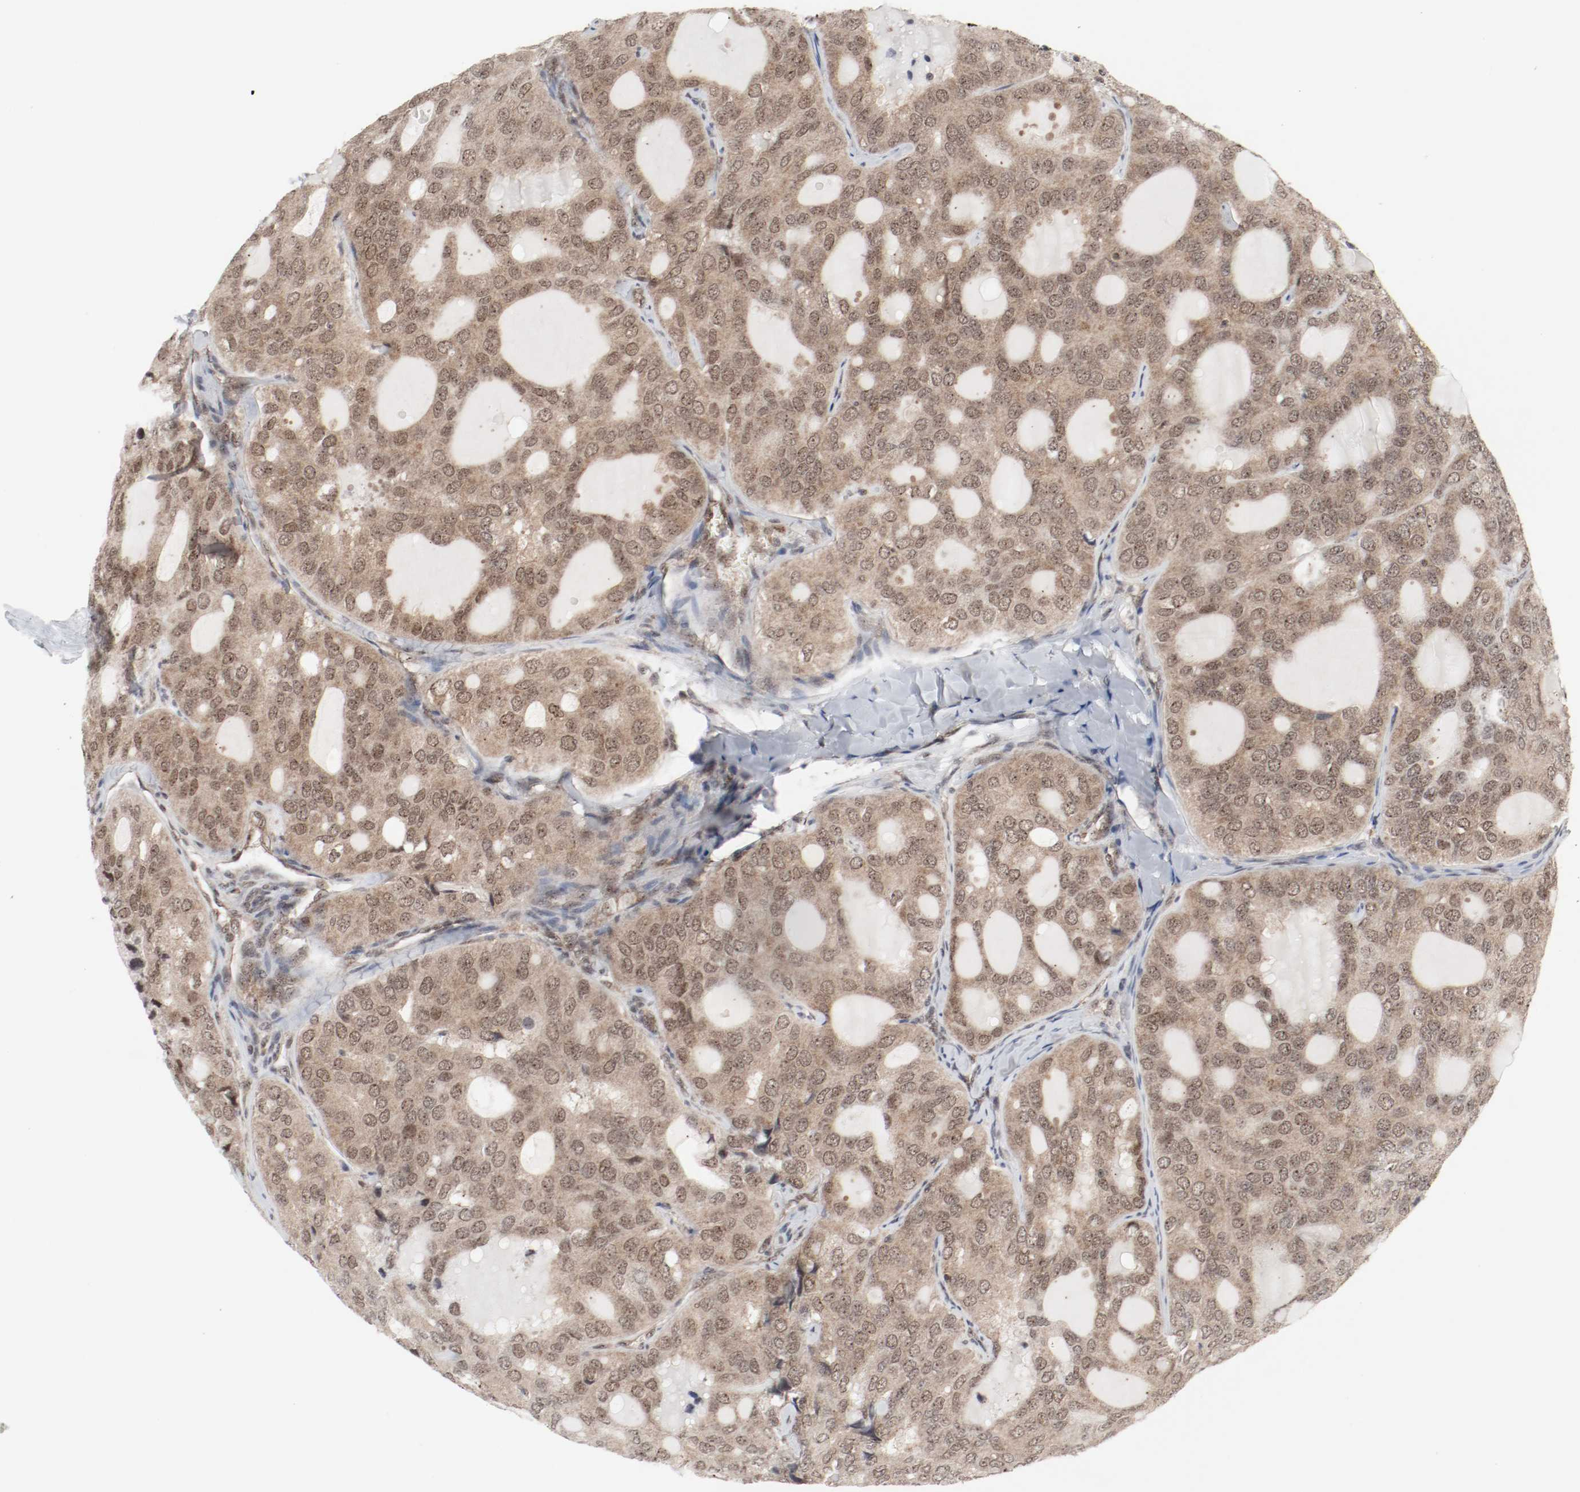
{"staining": {"intensity": "moderate", "quantity": ">75%", "location": "cytoplasmic/membranous,nuclear"}, "tissue": "thyroid cancer", "cell_type": "Tumor cells", "image_type": "cancer", "snomed": [{"axis": "morphology", "description": "Follicular adenoma carcinoma, NOS"}, {"axis": "topography", "description": "Thyroid gland"}], "caption": "Human thyroid cancer (follicular adenoma carcinoma) stained with a protein marker demonstrates moderate staining in tumor cells.", "gene": "CSNK2B", "patient": {"sex": "male", "age": 75}}